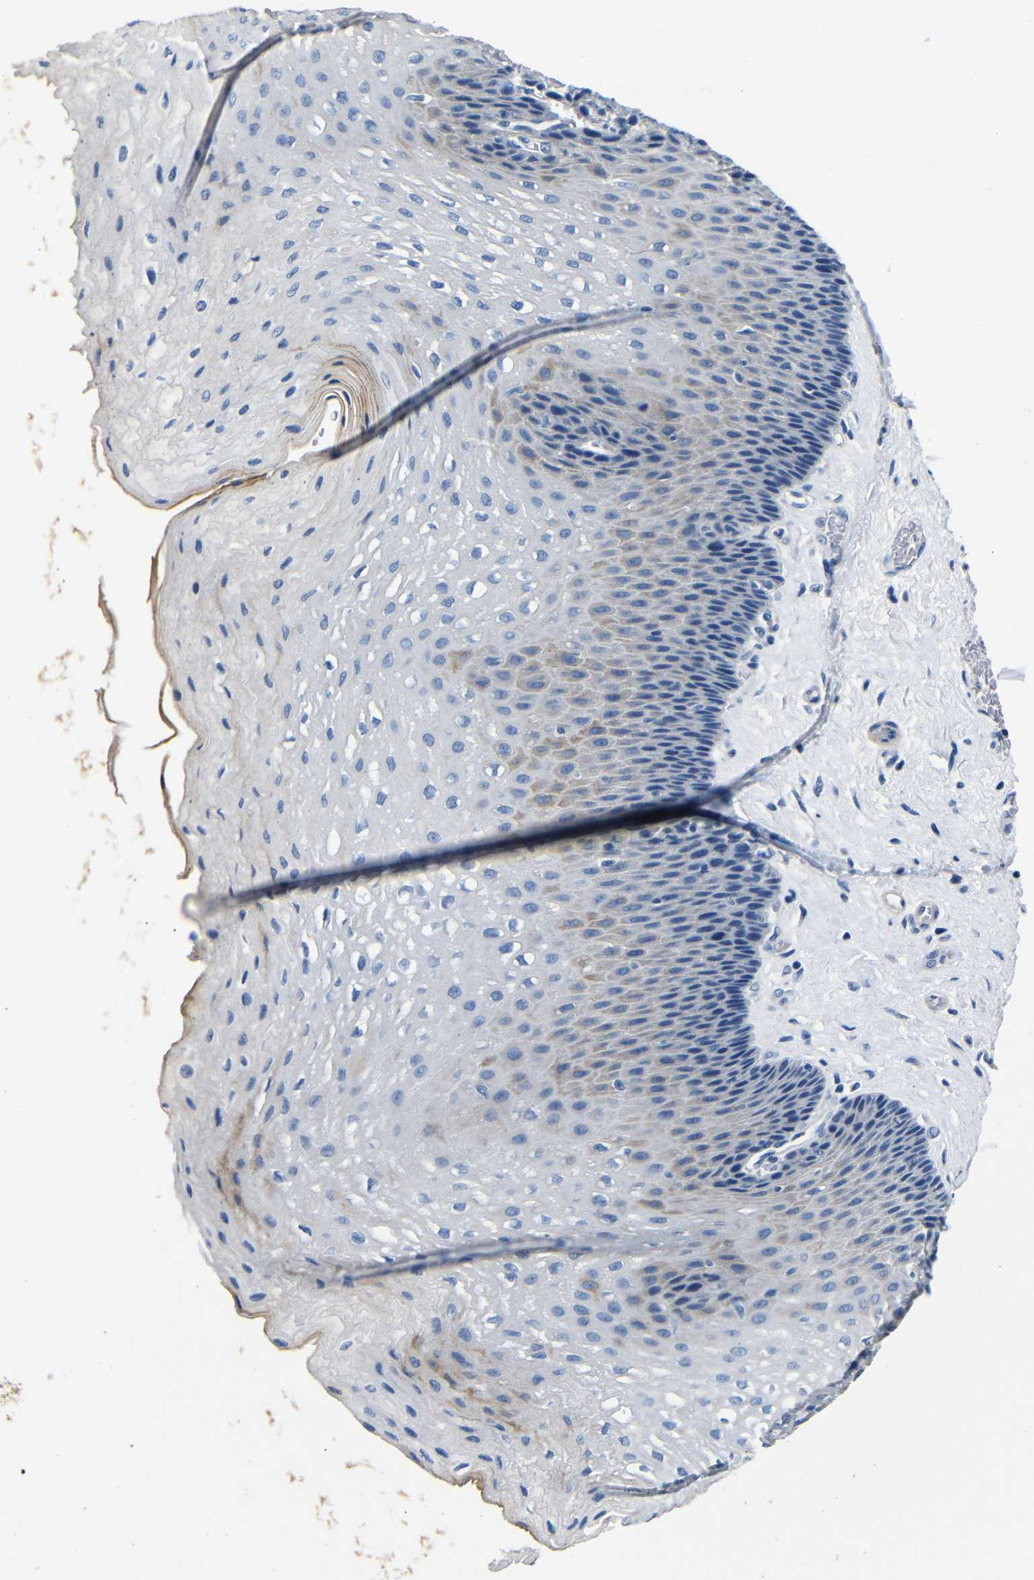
{"staining": {"intensity": "weak", "quantity": "<25%", "location": "cytoplasmic/membranous"}, "tissue": "esophagus", "cell_type": "Squamous epithelial cells", "image_type": "normal", "snomed": [{"axis": "morphology", "description": "Normal tissue, NOS"}, {"axis": "topography", "description": "Esophagus"}], "caption": "A micrograph of esophagus stained for a protein exhibits no brown staining in squamous epithelial cells. Nuclei are stained in blue.", "gene": "TNFAIP1", "patient": {"sex": "female", "age": 72}}